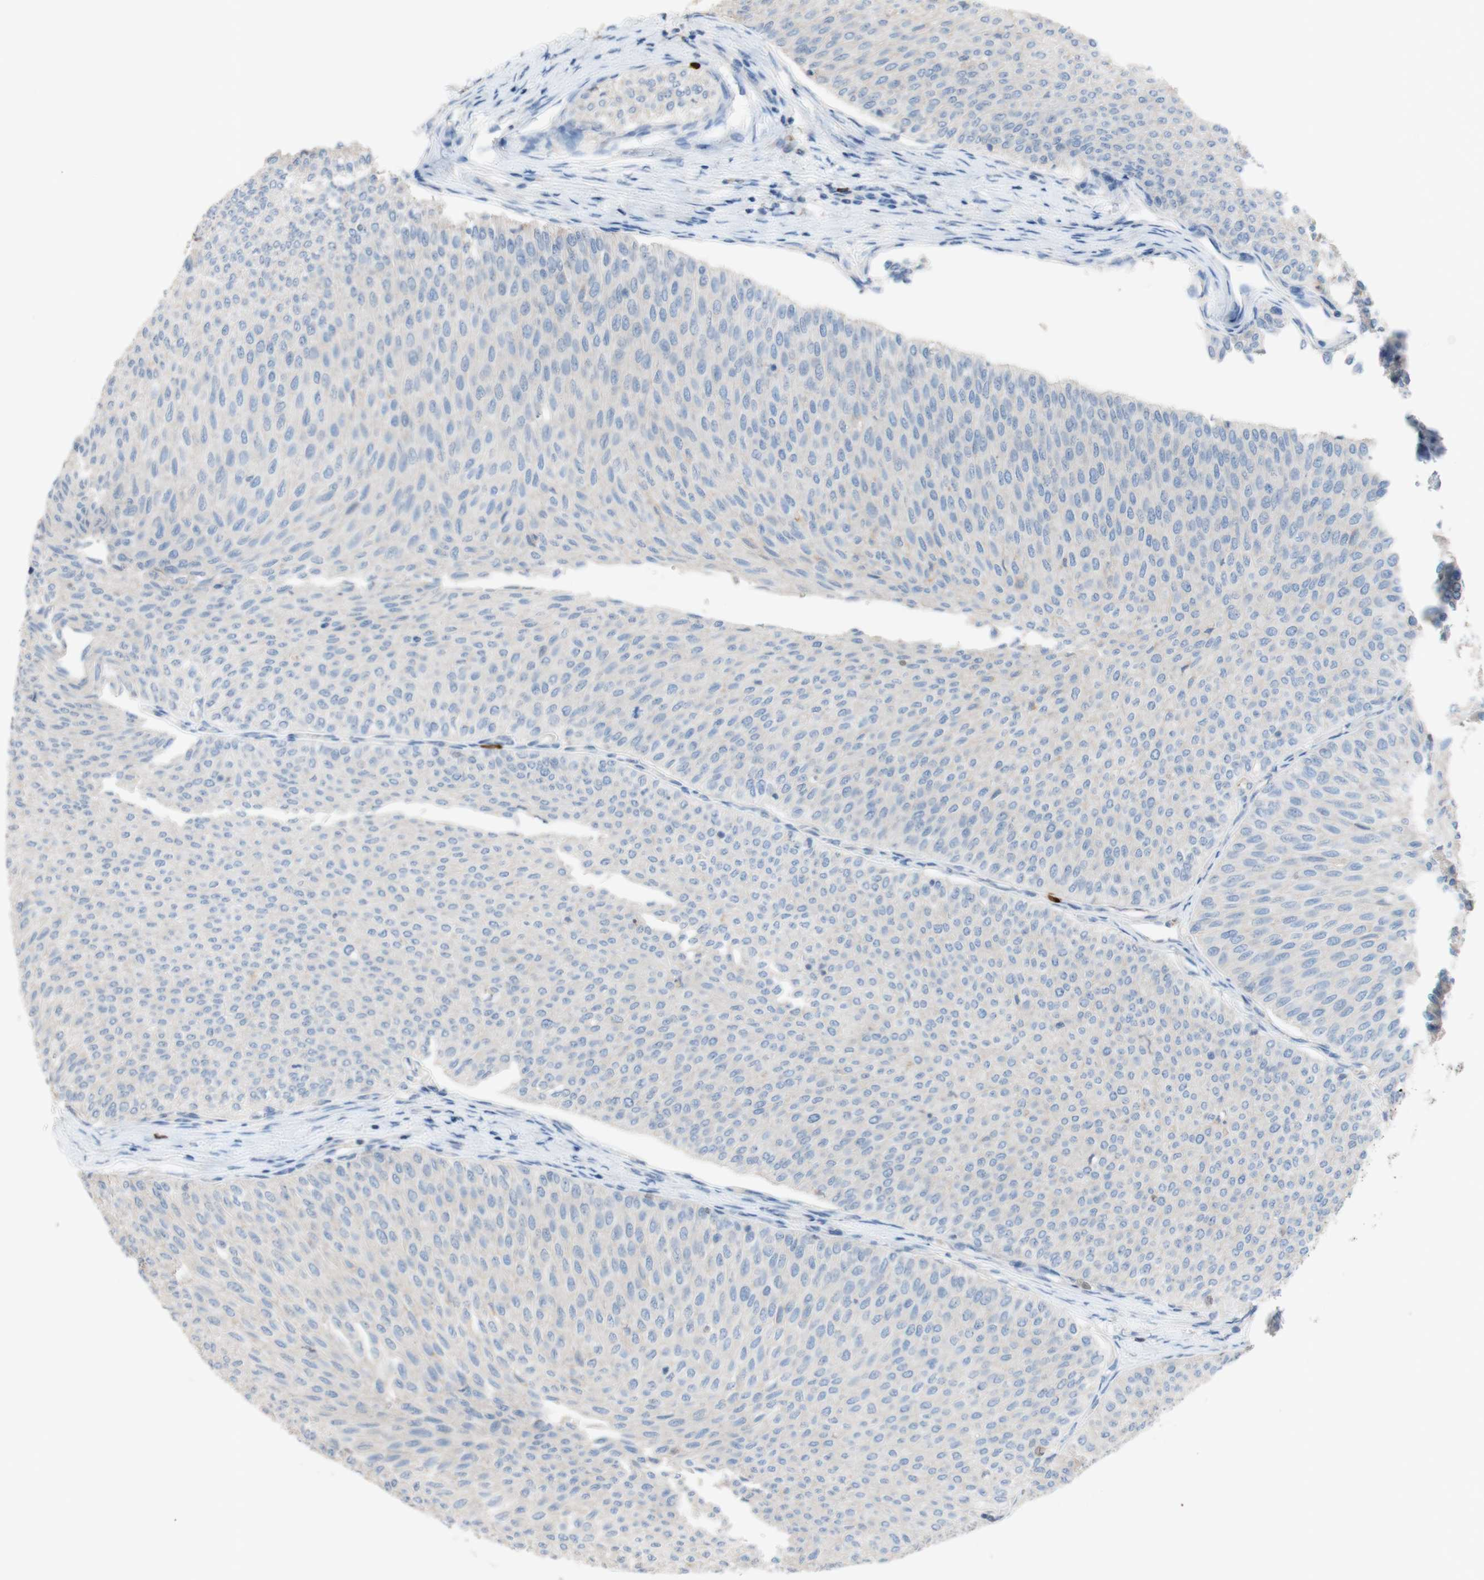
{"staining": {"intensity": "negative", "quantity": "none", "location": "none"}, "tissue": "urothelial cancer", "cell_type": "Tumor cells", "image_type": "cancer", "snomed": [{"axis": "morphology", "description": "Urothelial carcinoma, Low grade"}, {"axis": "topography", "description": "Urinary bladder"}], "caption": "This is an immunohistochemistry (IHC) micrograph of human urothelial carcinoma (low-grade). There is no staining in tumor cells.", "gene": "PACSIN1", "patient": {"sex": "male", "age": 78}}